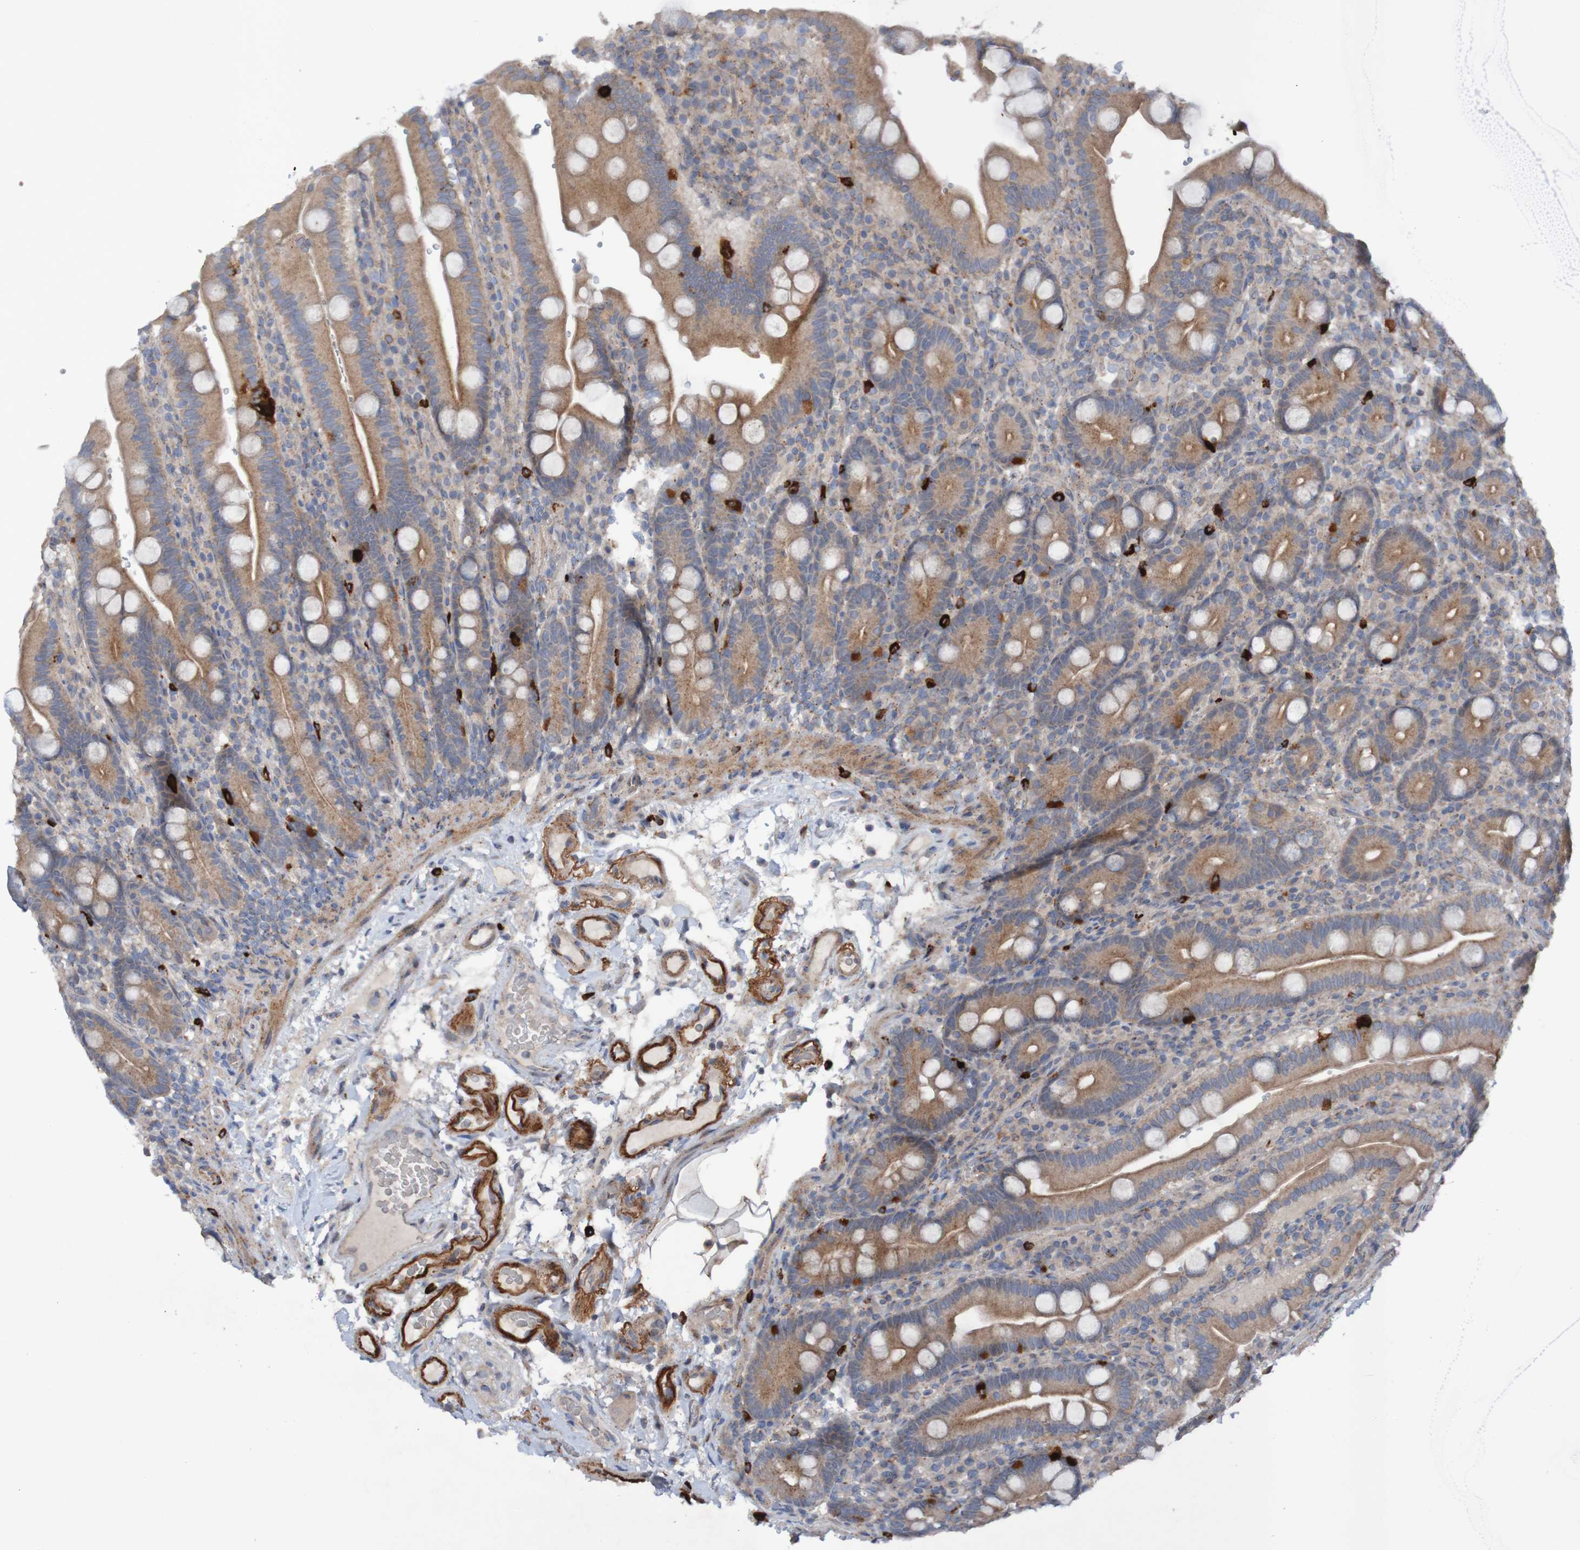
{"staining": {"intensity": "moderate", "quantity": ">75%", "location": "cytoplasmic/membranous"}, "tissue": "duodenum", "cell_type": "Glandular cells", "image_type": "normal", "snomed": [{"axis": "morphology", "description": "Normal tissue, NOS"}, {"axis": "topography", "description": "Small intestine, NOS"}], "caption": "Glandular cells demonstrate medium levels of moderate cytoplasmic/membranous positivity in approximately >75% of cells in unremarkable duodenum.", "gene": "ANGPT4", "patient": {"sex": "female", "age": 71}}